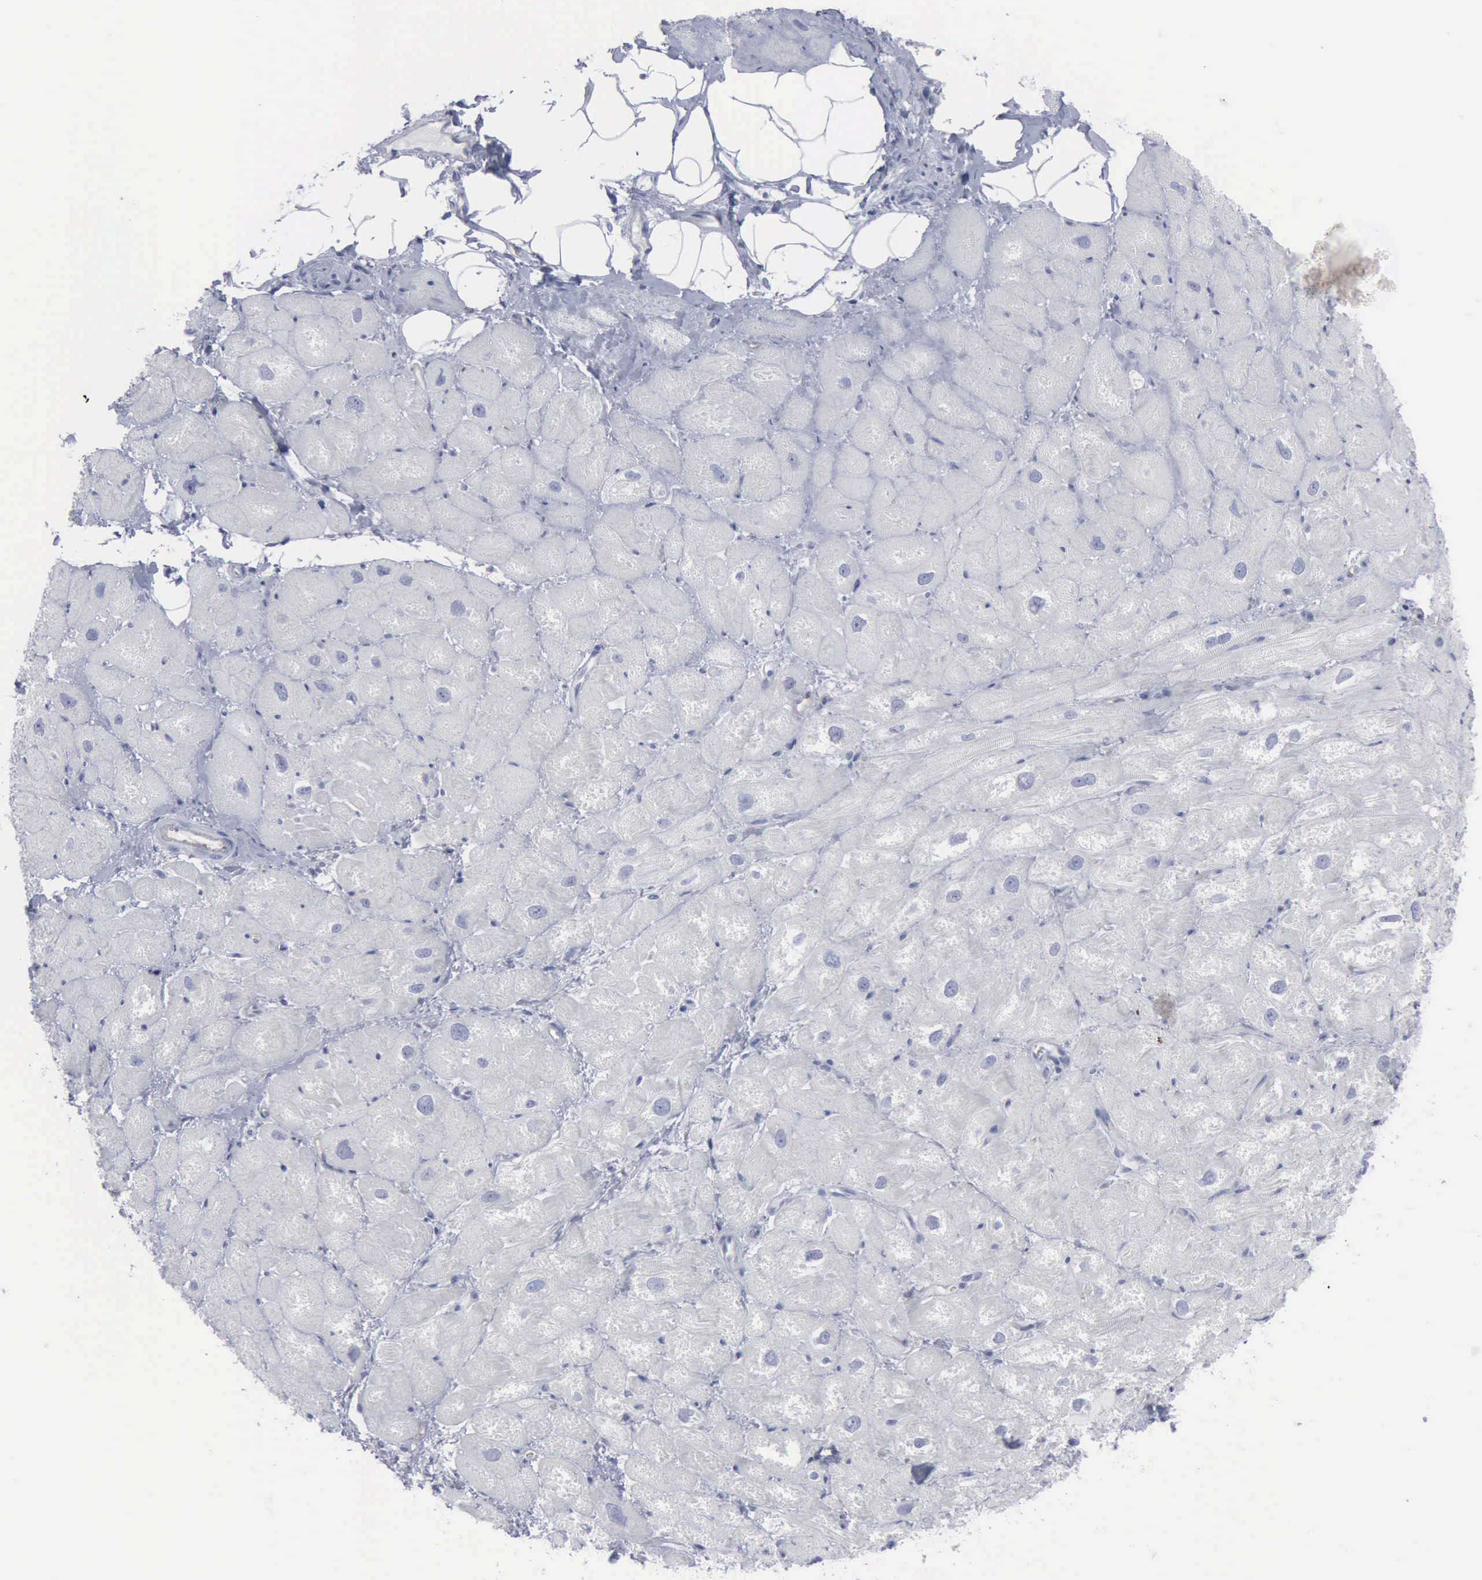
{"staining": {"intensity": "negative", "quantity": "none", "location": "none"}, "tissue": "heart muscle", "cell_type": "Cardiomyocytes", "image_type": "normal", "snomed": [{"axis": "morphology", "description": "Normal tissue, NOS"}, {"axis": "topography", "description": "Heart"}], "caption": "Micrograph shows no protein positivity in cardiomyocytes of normal heart muscle. (Brightfield microscopy of DAB (3,3'-diaminobenzidine) immunohistochemistry (IHC) at high magnification).", "gene": "VCAM1", "patient": {"sex": "male", "age": 49}}